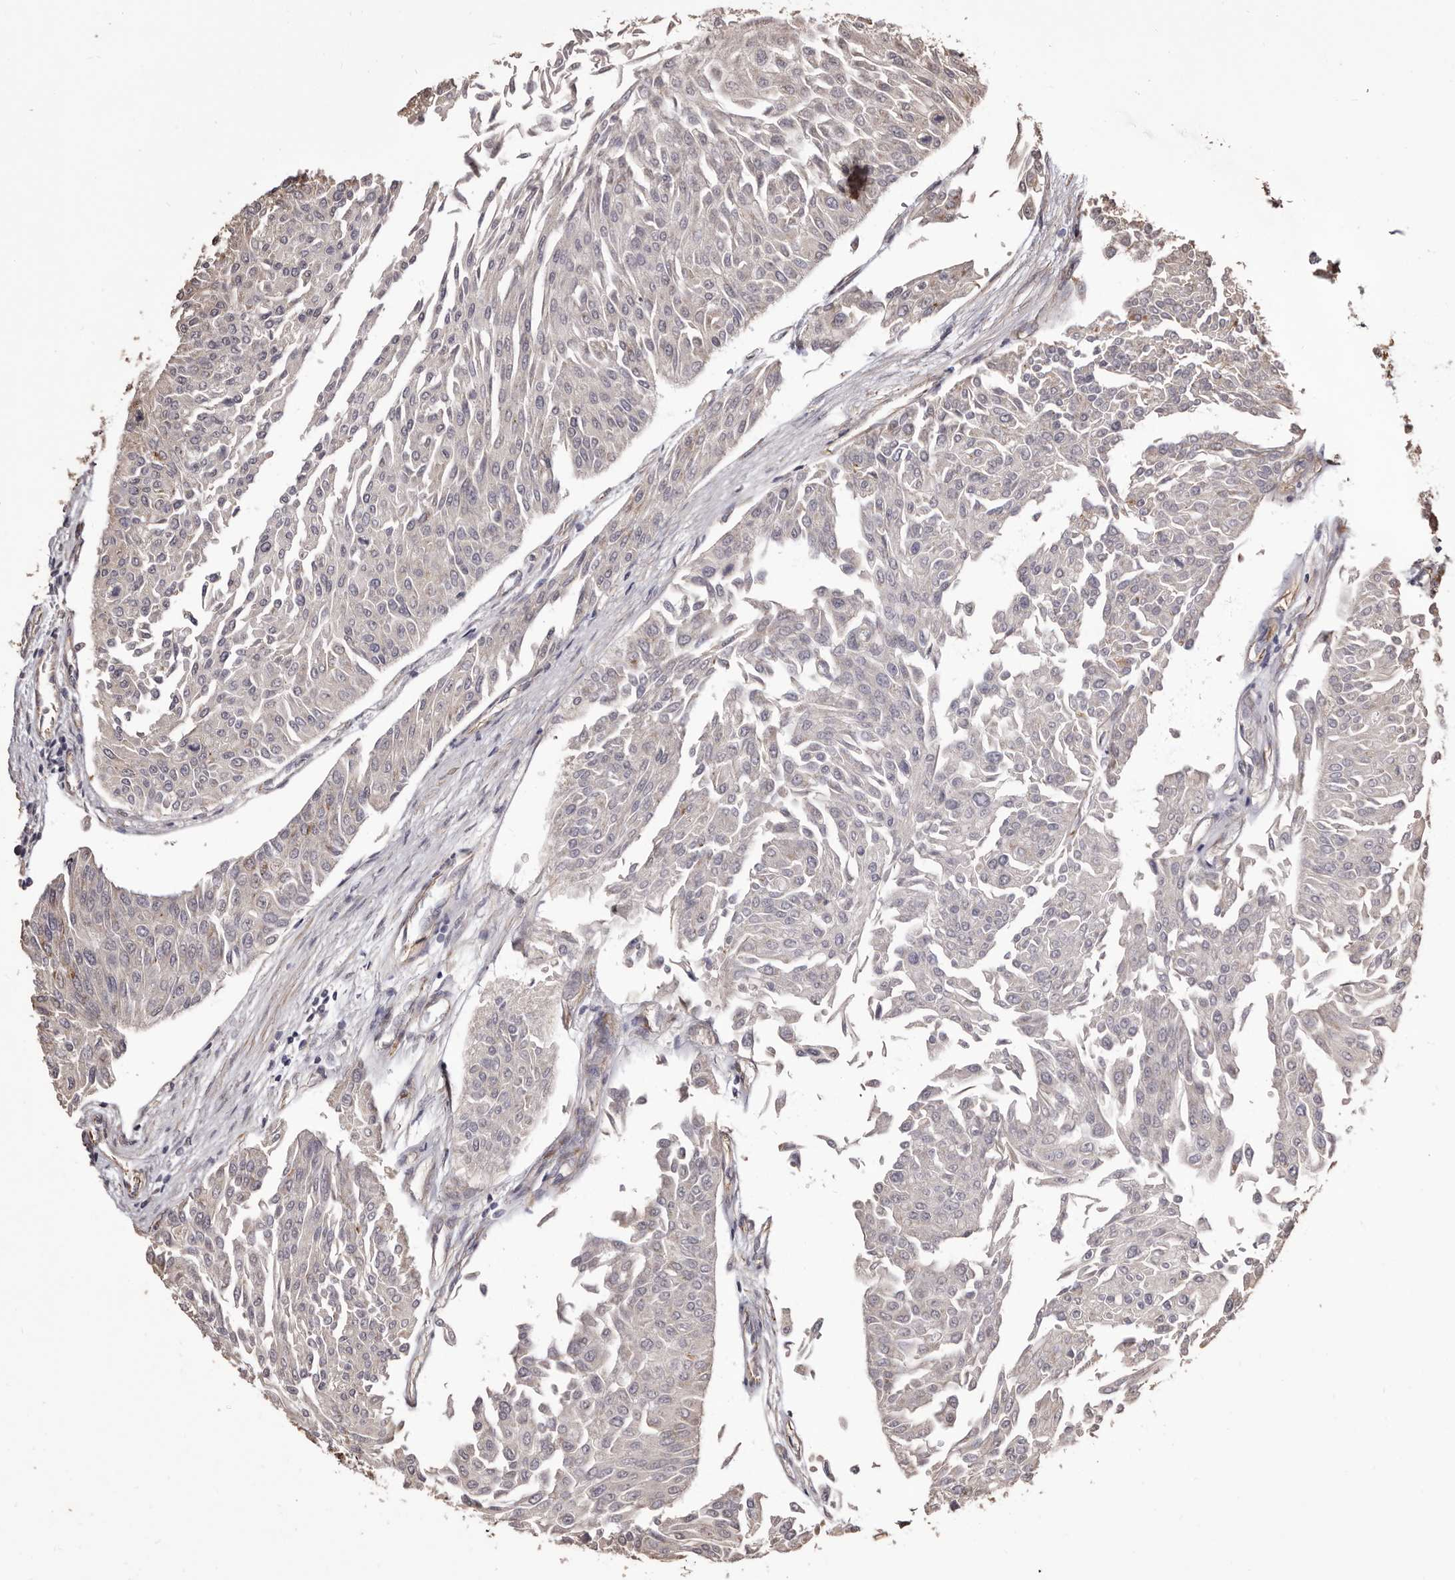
{"staining": {"intensity": "negative", "quantity": "none", "location": "none"}, "tissue": "urothelial cancer", "cell_type": "Tumor cells", "image_type": "cancer", "snomed": [{"axis": "morphology", "description": "Urothelial carcinoma, Low grade"}, {"axis": "topography", "description": "Urinary bladder"}], "caption": "IHC photomicrograph of human urothelial cancer stained for a protein (brown), which demonstrates no staining in tumor cells.", "gene": "ALPK1", "patient": {"sex": "male", "age": 67}}